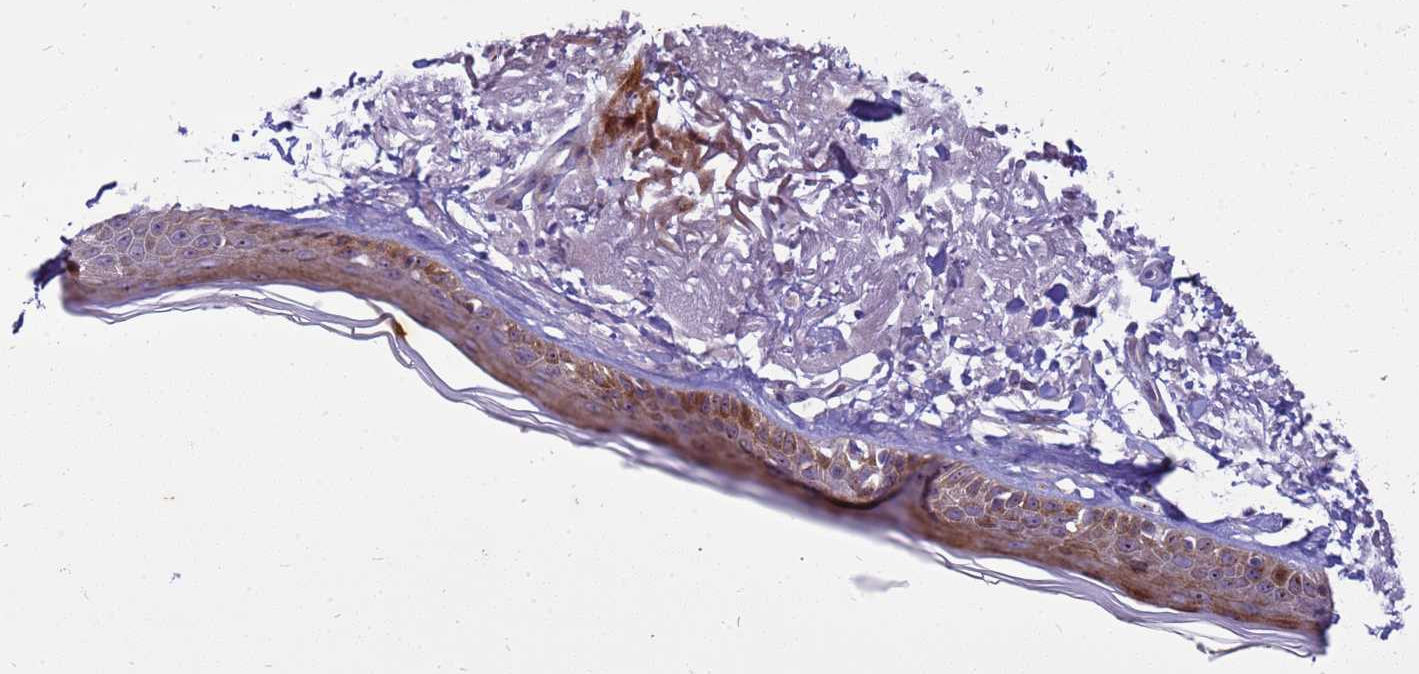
{"staining": {"intensity": "weak", "quantity": ">75%", "location": "cytoplasmic/membranous"}, "tissue": "skin", "cell_type": "Fibroblasts", "image_type": "normal", "snomed": [{"axis": "morphology", "description": "Normal tissue, NOS"}, {"axis": "topography", "description": "Skin"}, {"axis": "topography", "description": "Skeletal muscle"}], "caption": "Immunohistochemistry image of unremarkable human skin stained for a protein (brown), which demonstrates low levels of weak cytoplasmic/membranous expression in about >75% of fibroblasts.", "gene": "RSPO1", "patient": {"sex": "male", "age": 83}}